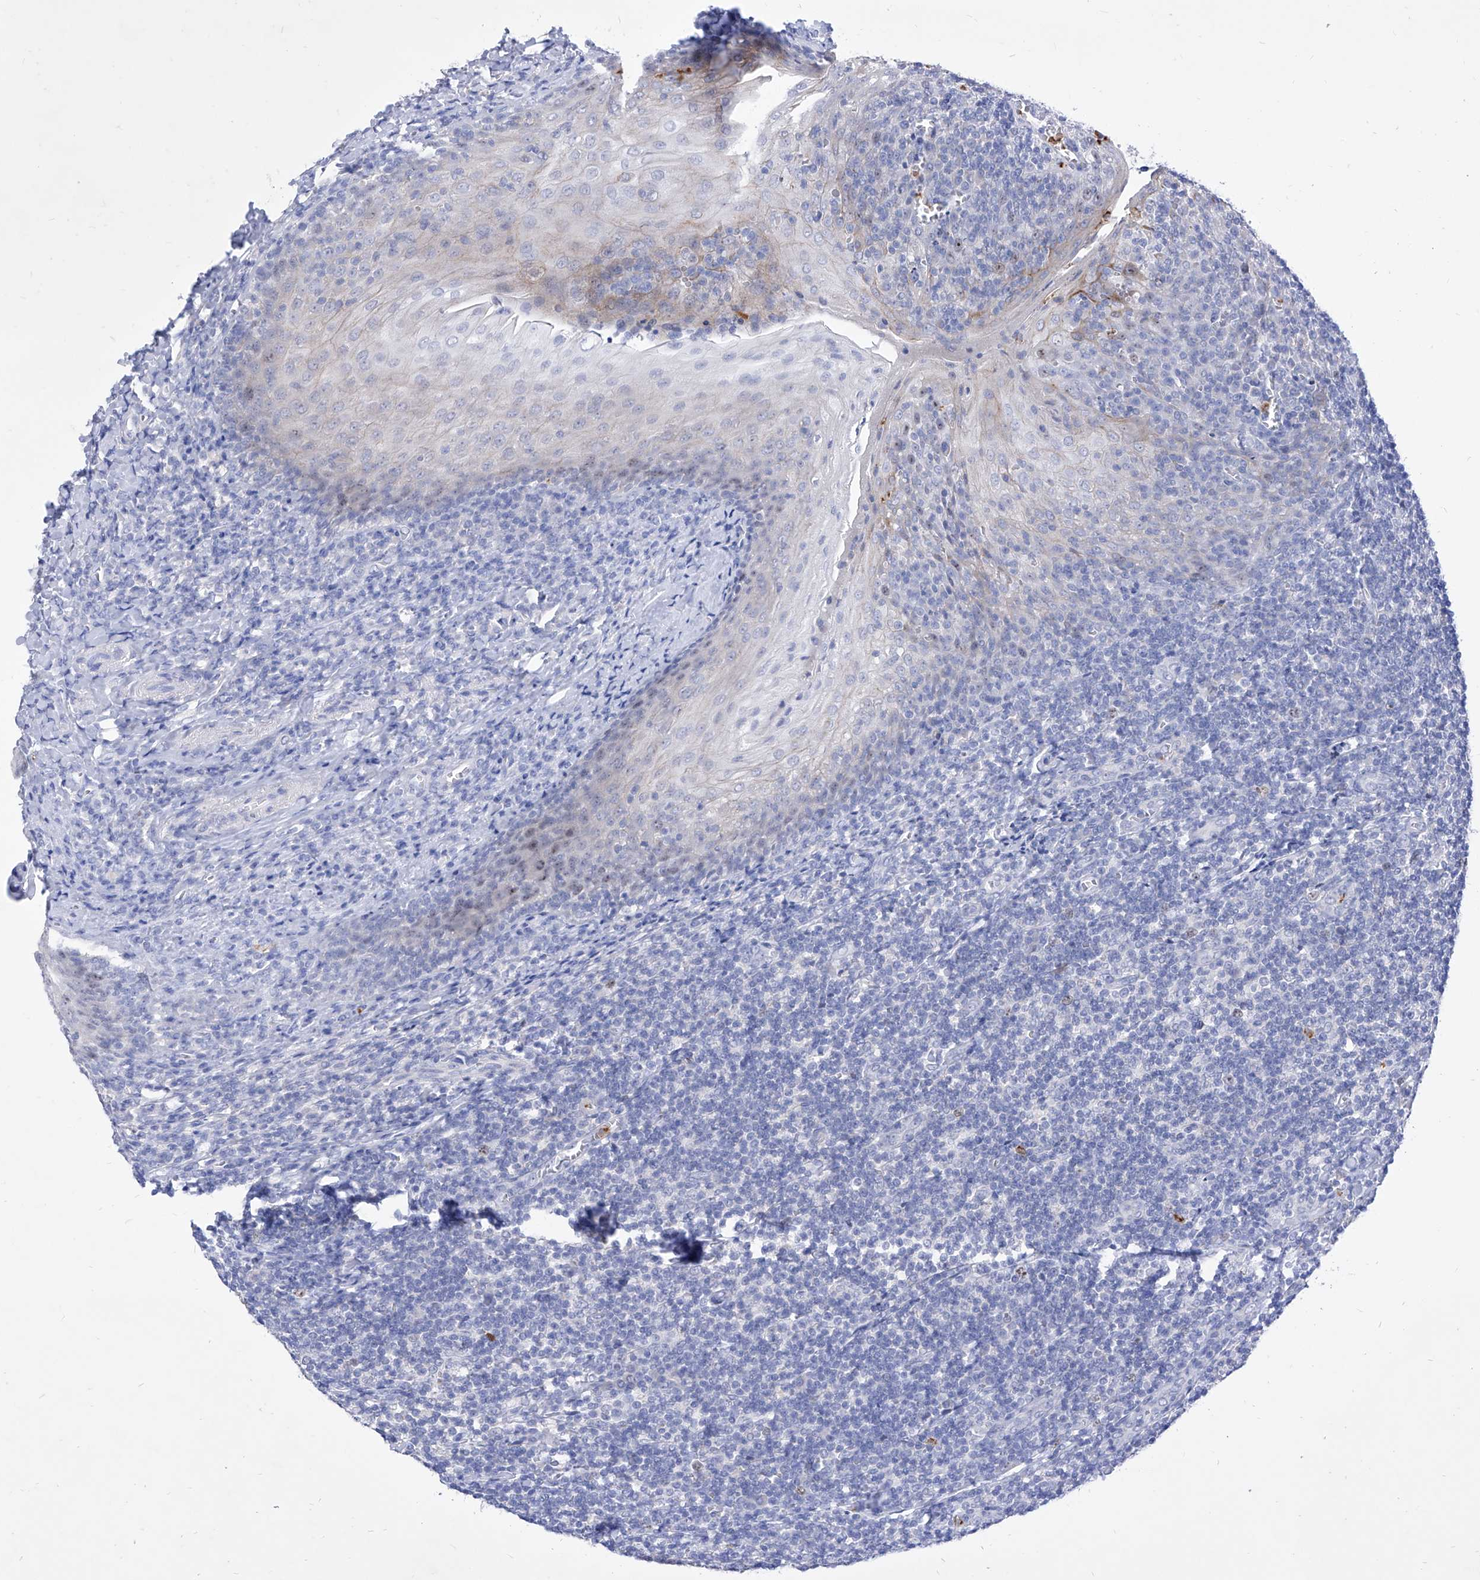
{"staining": {"intensity": "weak", "quantity": "<25%", "location": "nuclear"}, "tissue": "tonsil", "cell_type": "Germinal center cells", "image_type": "normal", "snomed": [{"axis": "morphology", "description": "Normal tissue, NOS"}, {"axis": "topography", "description": "Tonsil"}], "caption": "Immunohistochemical staining of benign human tonsil demonstrates no significant positivity in germinal center cells.", "gene": "VAX1", "patient": {"sex": "male", "age": 27}}